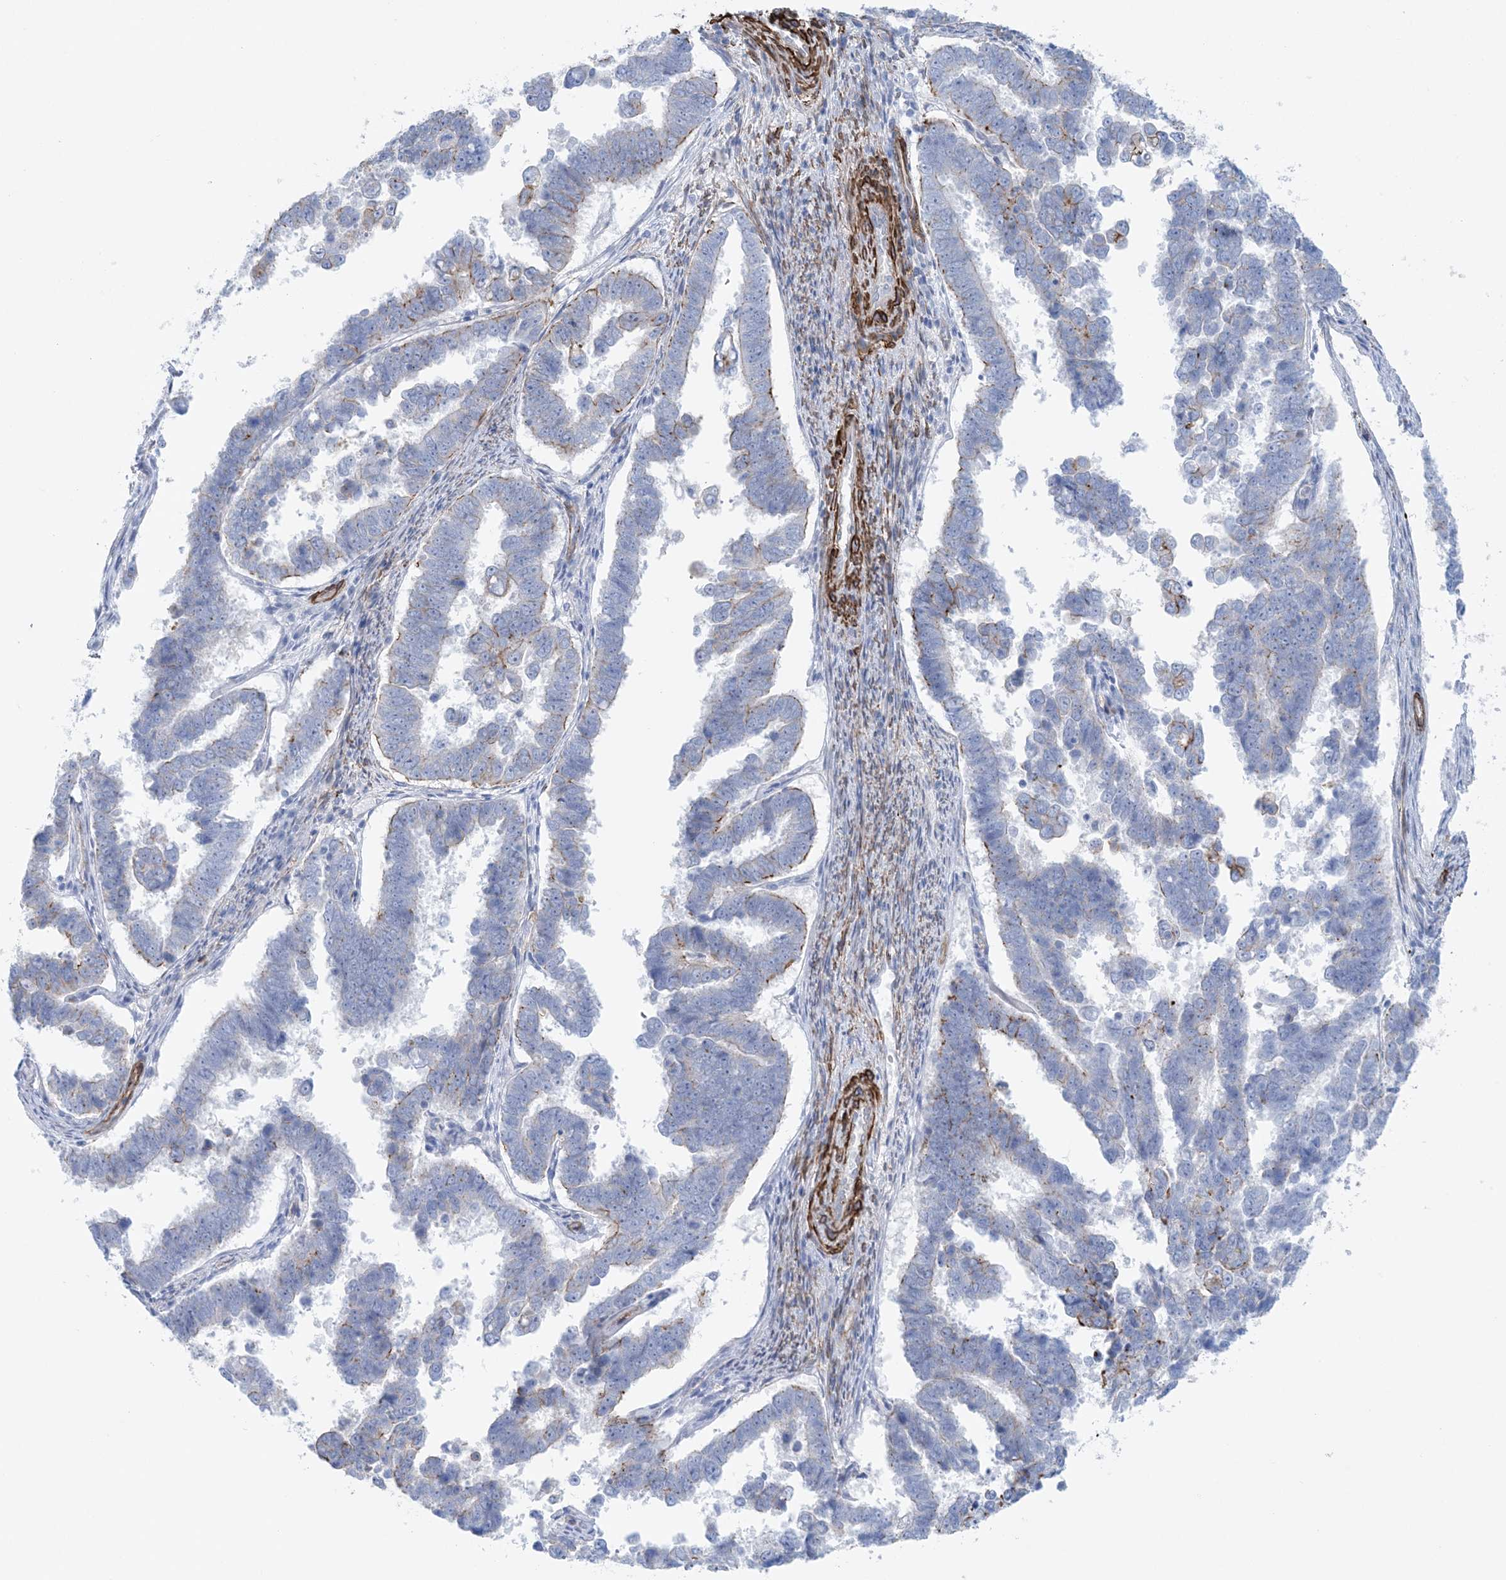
{"staining": {"intensity": "weak", "quantity": "25%-75%", "location": "cytoplasmic/membranous"}, "tissue": "endometrial cancer", "cell_type": "Tumor cells", "image_type": "cancer", "snomed": [{"axis": "morphology", "description": "Adenocarcinoma, NOS"}, {"axis": "topography", "description": "Endometrium"}], "caption": "Endometrial adenocarcinoma stained with a protein marker displays weak staining in tumor cells.", "gene": "SHANK1", "patient": {"sex": "female", "age": 75}}